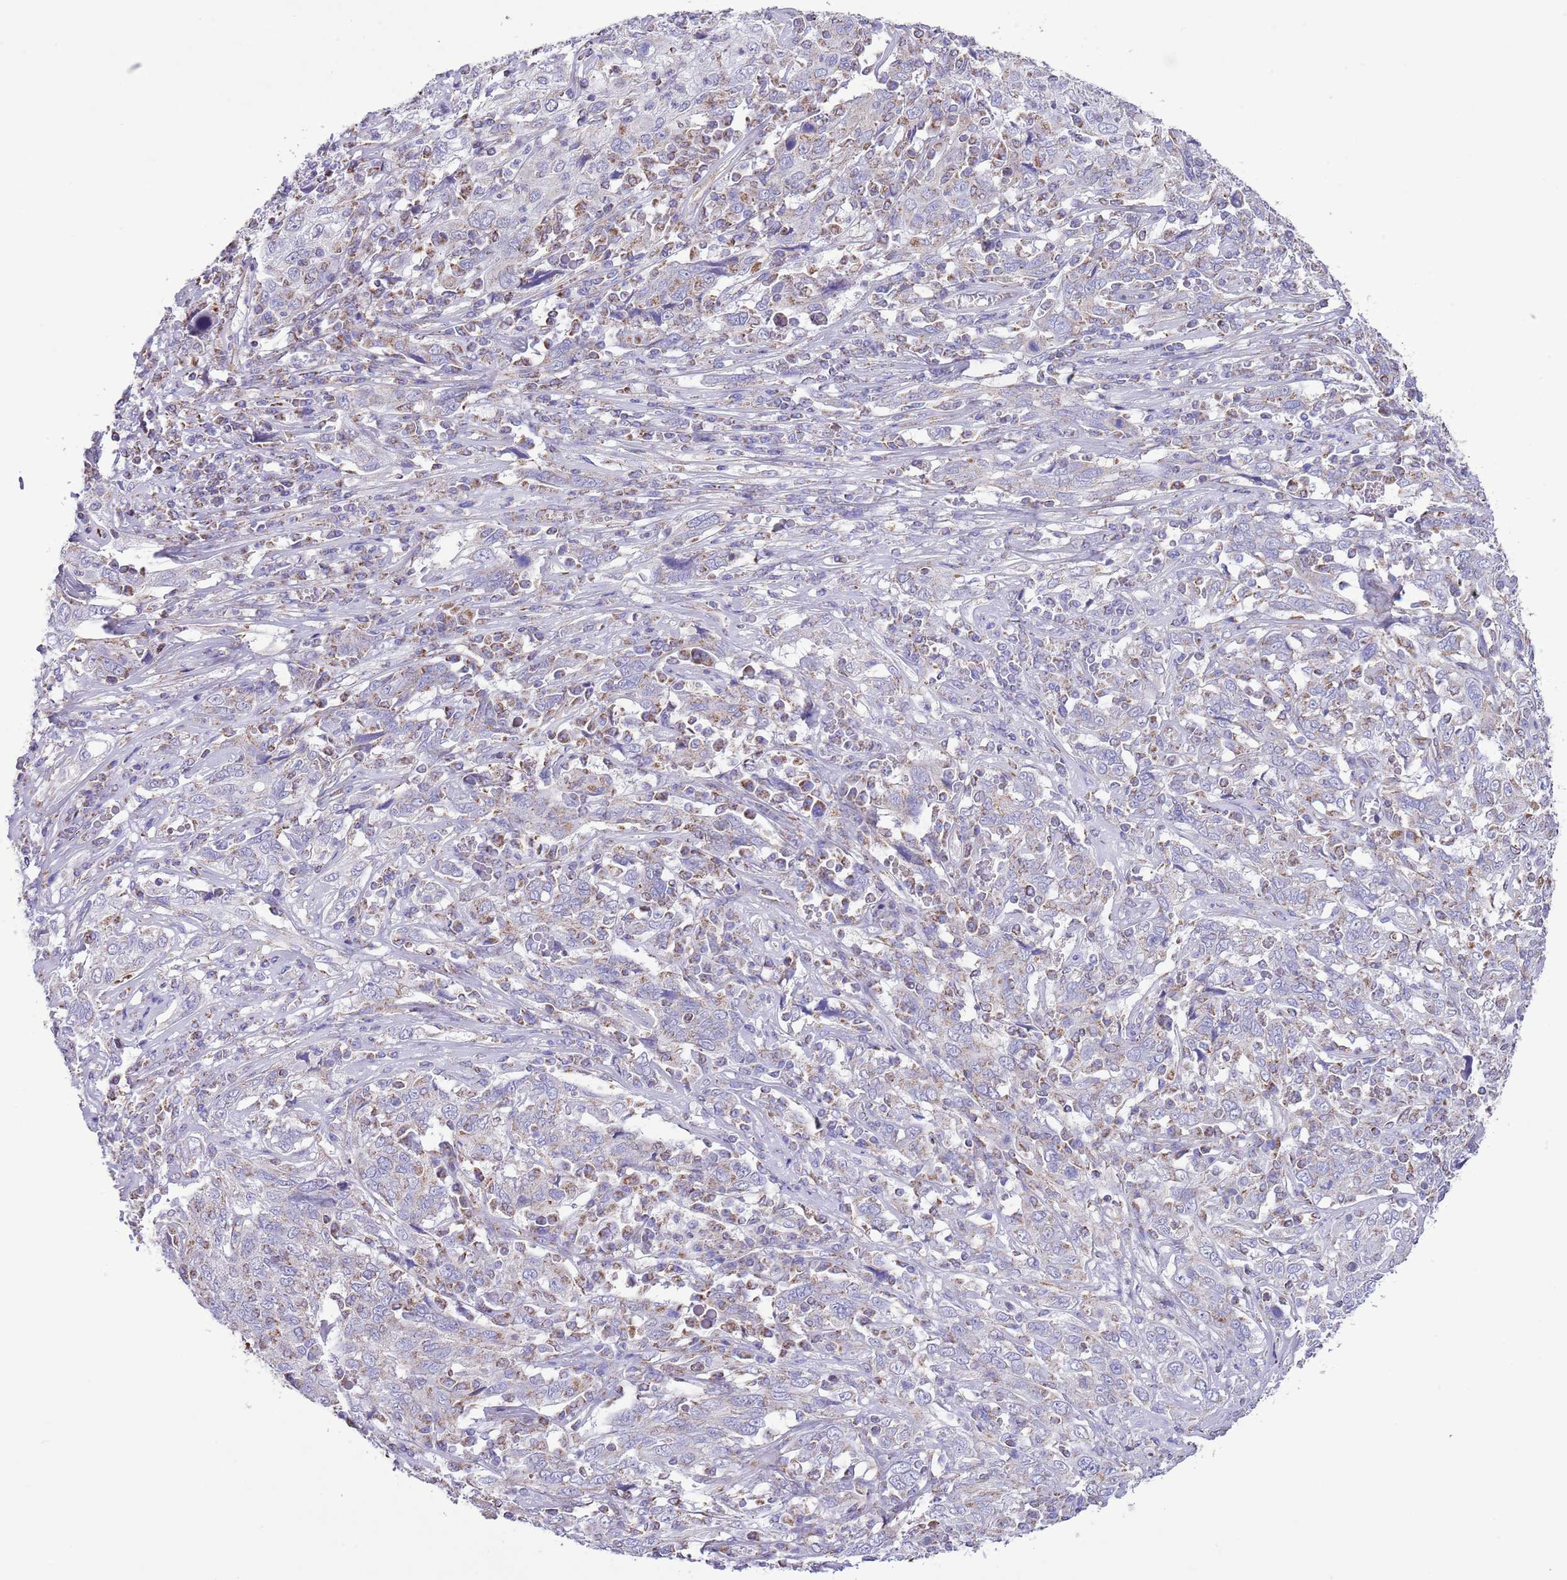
{"staining": {"intensity": "negative", "quantity": "none", "location": "none"}, "tissue": "cervical cancer", "cell_type": "Tumor cells", "image_type": "cancer", "snomed": [{"axis": "morphology", "description": "Squamous cell carcinoma, NOS"}, {"axis": "topography", "description": "Cervix"}], "caption": "The IHC photomicrograph has no significant staining in tumor cells of squamous cell carcinoma (cervical) tissue.", "gene": "TEKTIP1", "patient": {"sex": "female", "age": 46}}